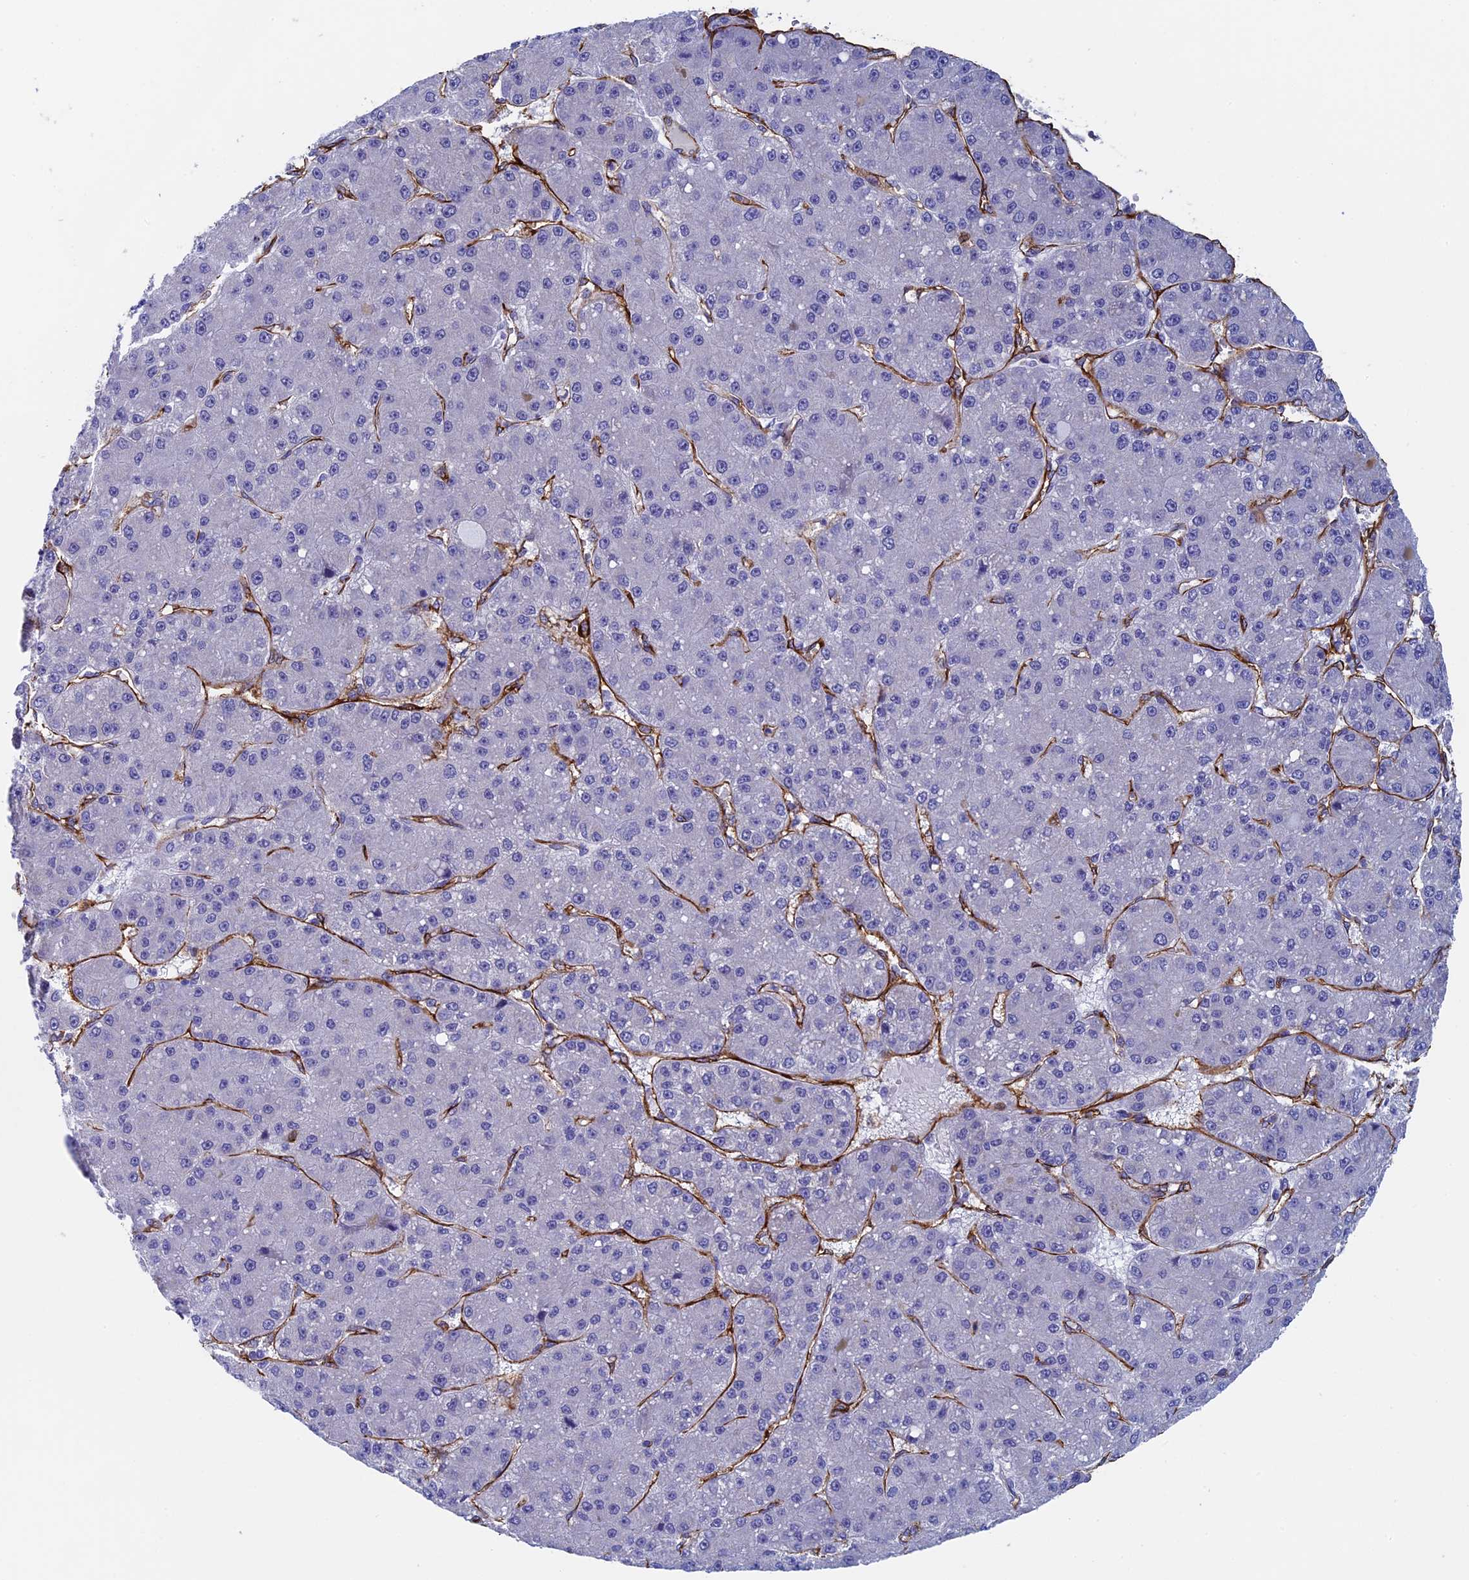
{"staining": {"intensity": "negative", "quantity": "none", "location": "none"}, "tissue": "liver cancer", "cell_type": "Tumor cells", "image_type": "cancer", "snomed": [{"axis": "morphology", "description": "Carcinoma, Hepatocellular, NOS"}, {"axis": "topography", "description": "Liver"}], "caption": "IHC of human liver hepatocellular carcinoma exhibits no positivity in tumor cells.", "gene": "INSYN1", "patient": {"sex": "male", "age": 67}}